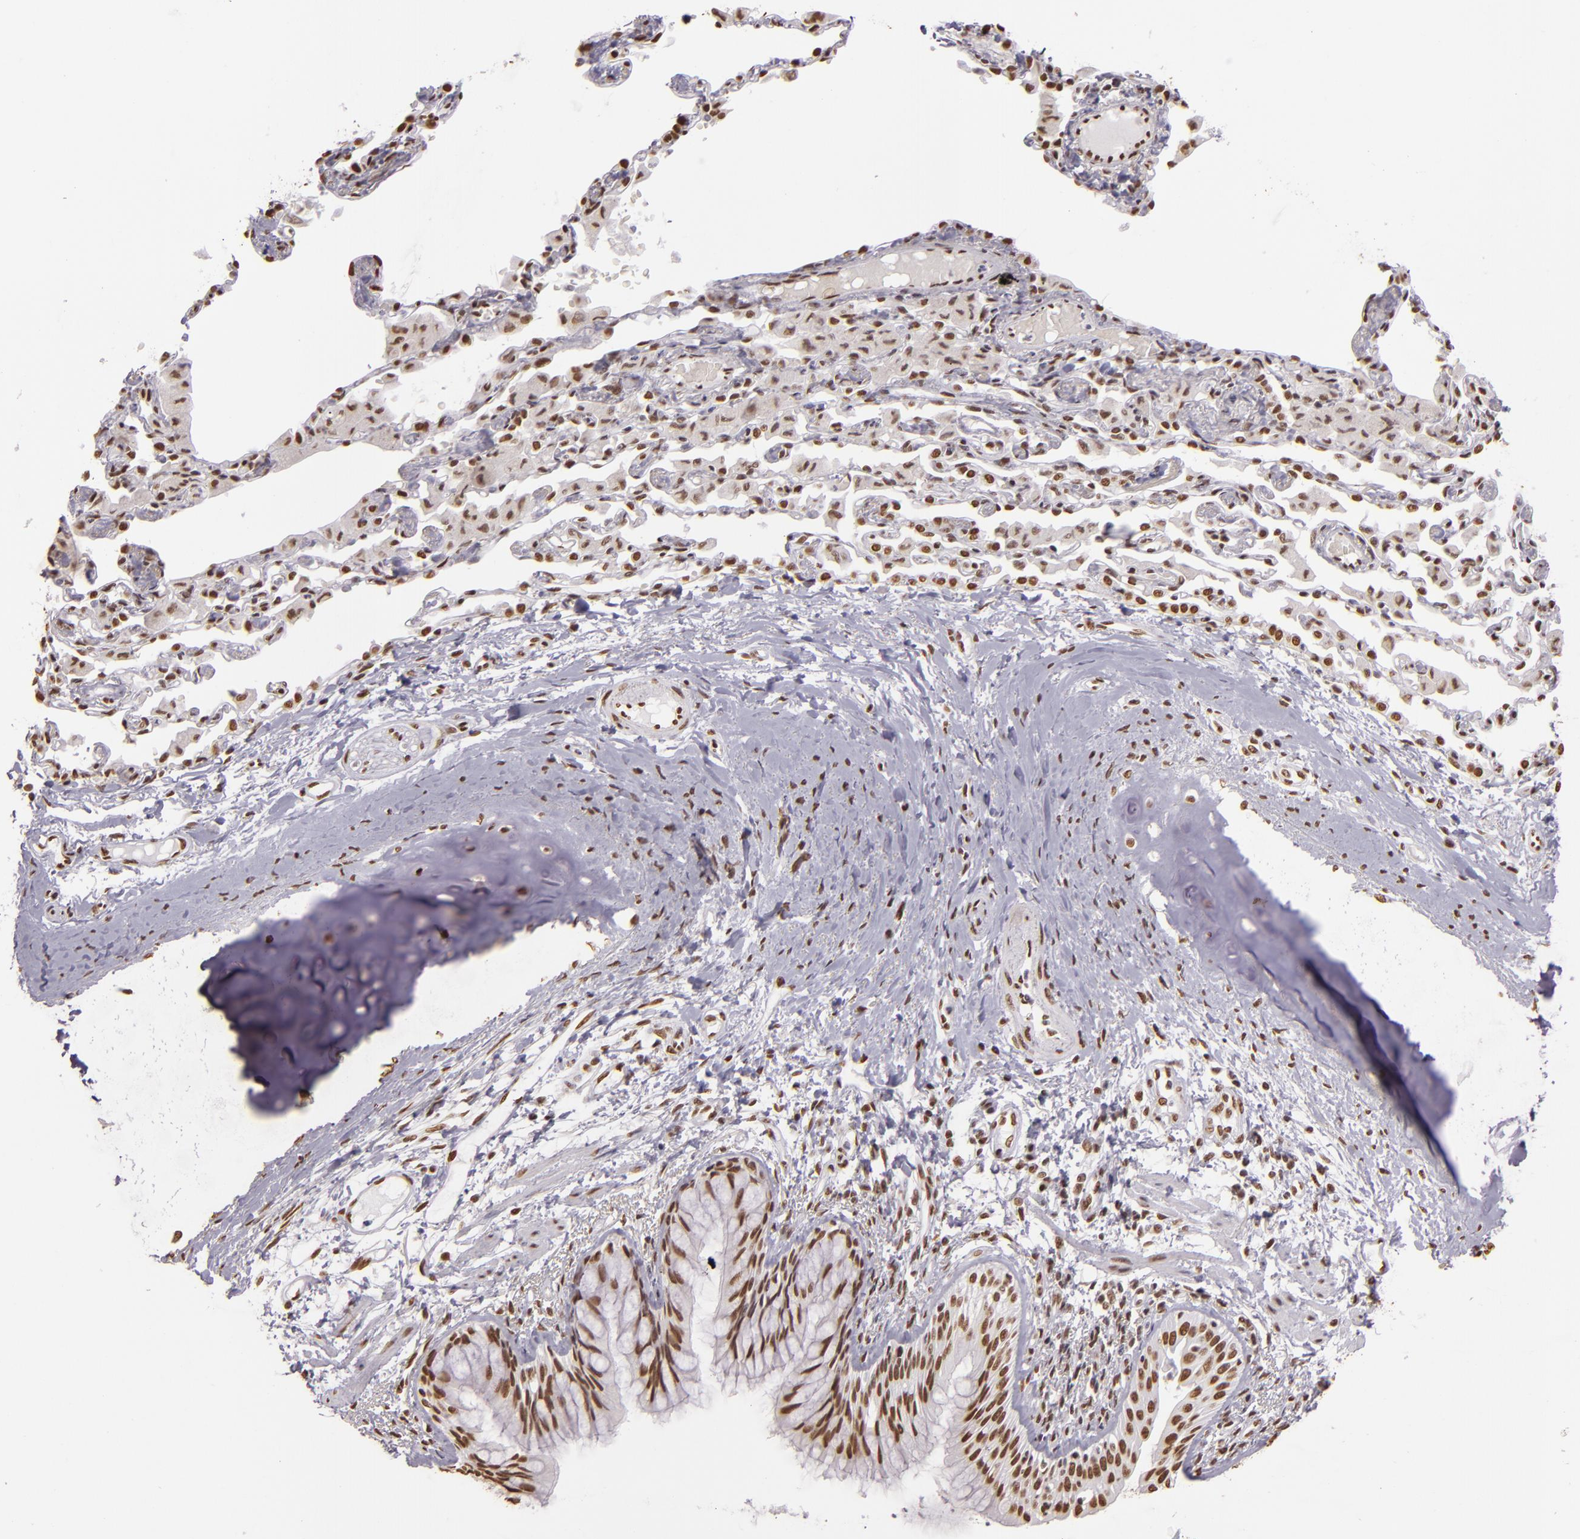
{"staining": {"intensity": "moderate", "quantity": ">75%", "location": "nuclear"}, "tissue": "bronchus", "cell_type": "Respiratory epithelial cells", "image_type": "normal", "snomed": [{"axis": "morphology", "description": "Normal tissue, NOS"}, {"axis": "topography", "description": "Cartilage tissue"}, {"axis": "topography", "description": "Bronchus"}, {"axis": "topography", "description": "Lung"}, {"axis": "topography", "description": "Peripheral nerve tissue"}], "caption": "Protein staining shows moderate nuclear expression in approximately >75% of respiratory epithelial cells in normal bronchus.", "gene": "PAPOLA", "patient": {"sex": "female", "age": 49}}